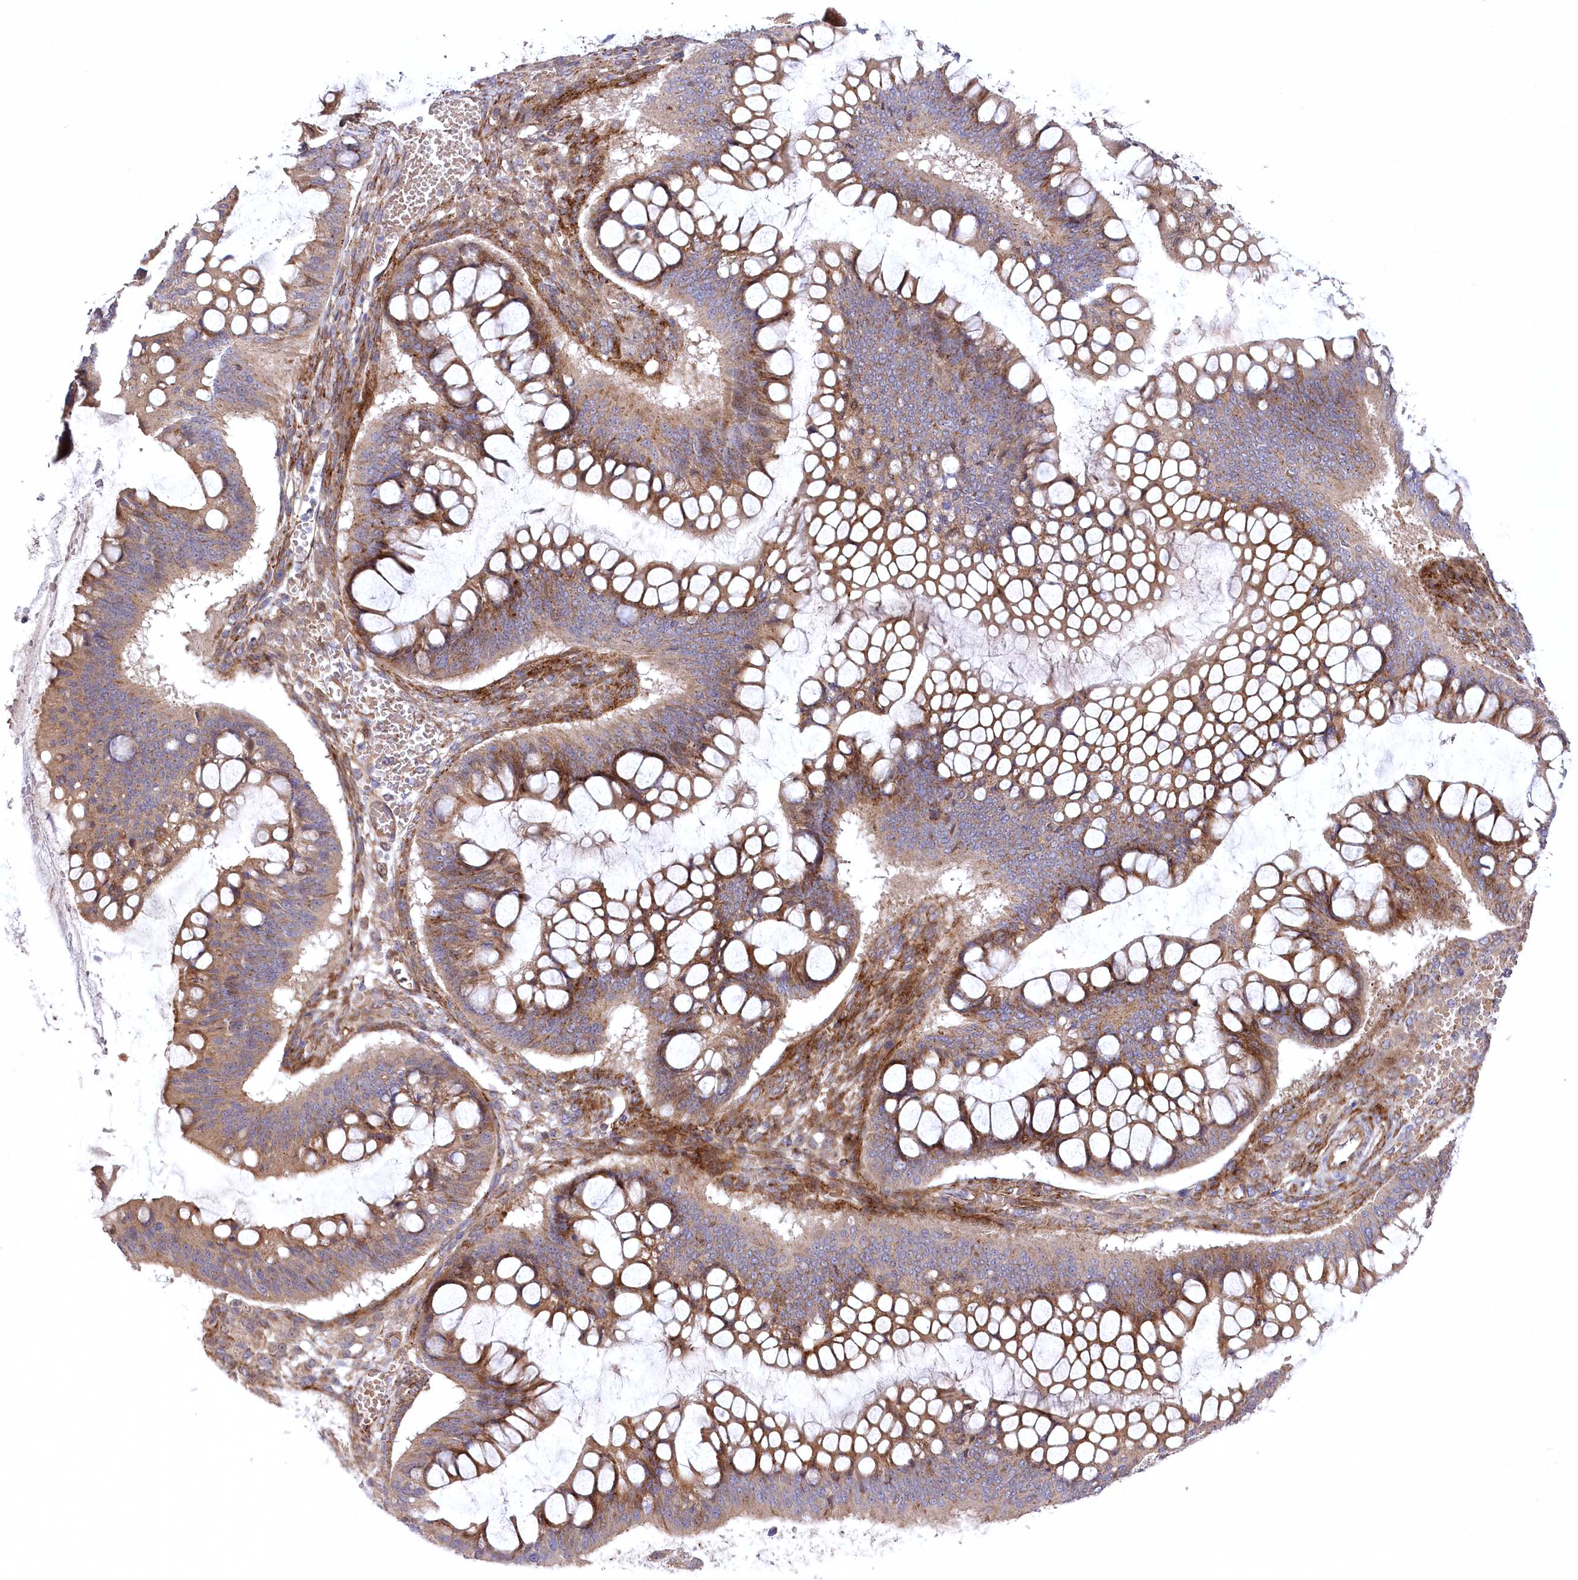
{"staining": {"intensity": "weak", "quantity": ">75%", "location": "cytoplasmic/membranous"}, "tissue": "ovarian cancer", "cell_type": "Tumor cells", "image_type": "cancer", "snomed": [{"axis": "morphology", "description": "Cystadenocarcinoma, mucinous, NOS"}, {"axis": "topography", "description": "Ovary"}], "caption": "The immunohistochemical stain highlights weak cytoplasmic/membranous staining in tumor cells of ovarian mucinous cystadenocarcinoma tissue.", "gene": "TRUB1", "patient": {"sex": "female", "age": 73}}